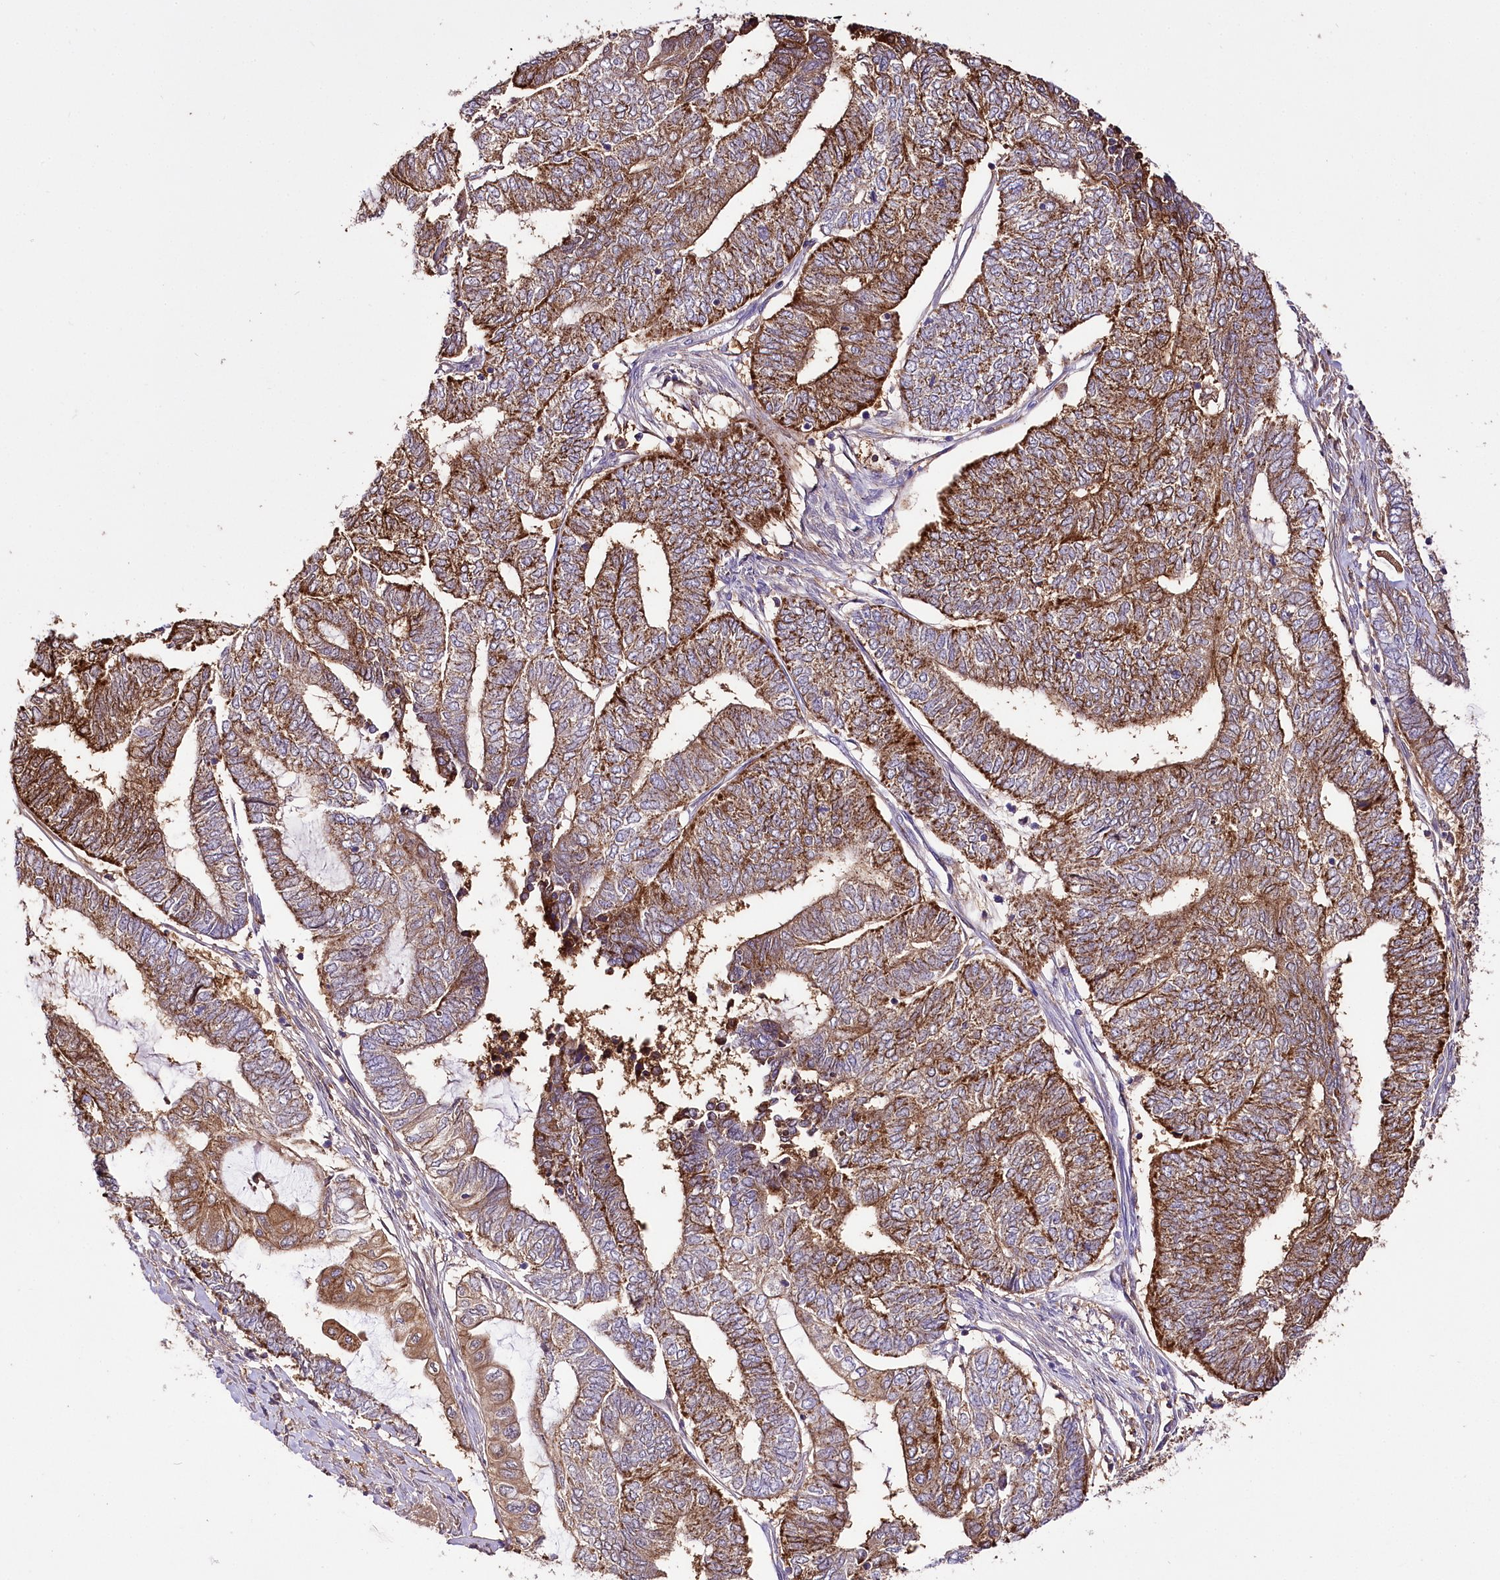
{"staining": {"intensity": "strong", "quantity": ">75%", "location": "cytoplasmic/membranous"}, "tissue": "endometrial cancer", "cell_type": "Tumor cells", "image_type": "cancer", "snomed": [{"axis": "morphology", "description": "Adenocarcinoma, NOS"}, {"axis": "topography", "description": "Uterus"}, {"axis": "topography", "description": "Endometrium"}], "caption": "Strong cytoplasmic/membranous protein expression is appreciated in approximately >75% of tumor cells in adenocarcinoma (endometrial).", "gene": "UGP2", "patient": {"sex": "female", "age": 70}}